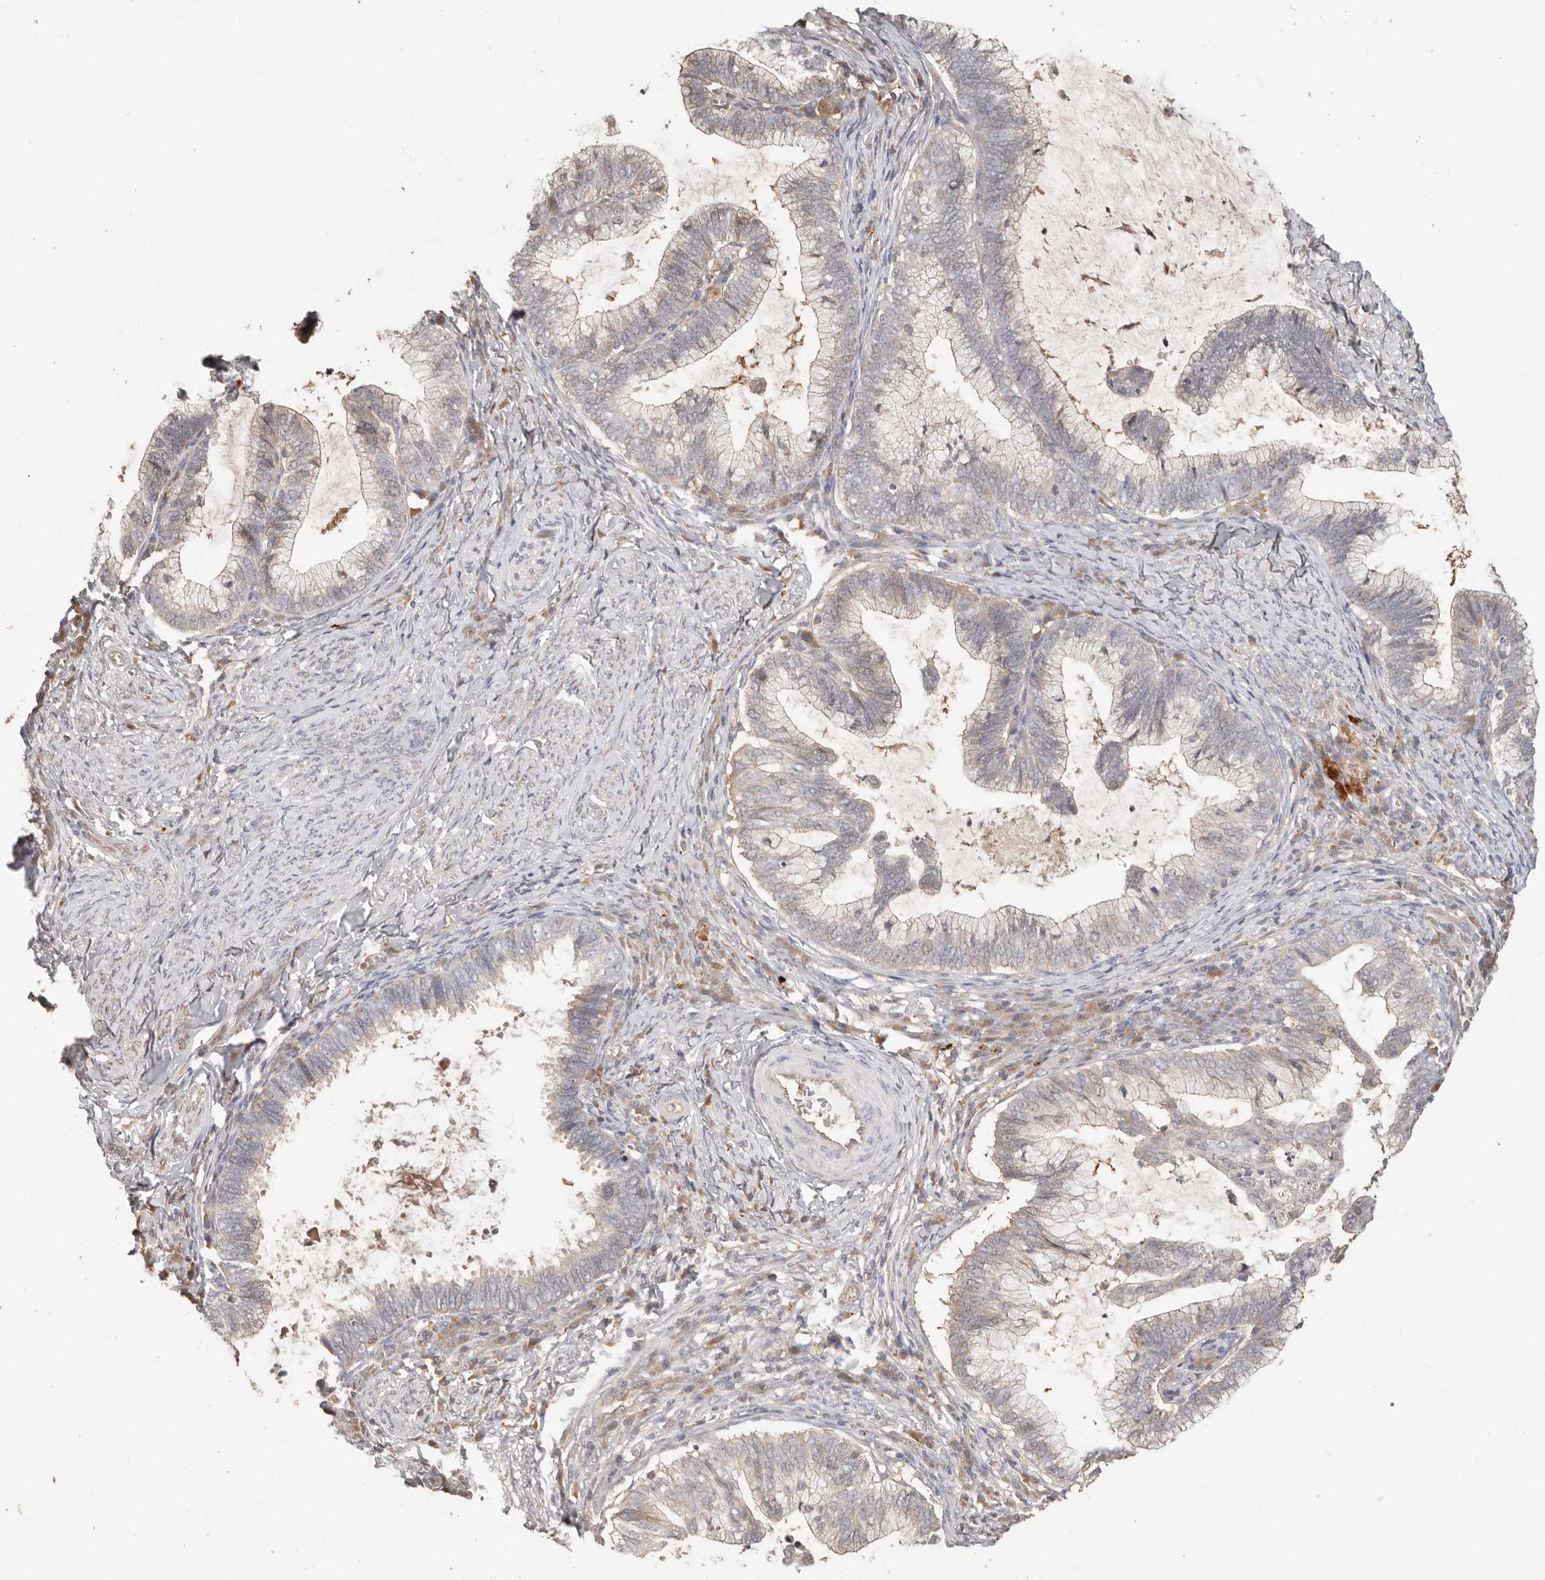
{"staining": {"intensity": "negative", "quantity": "none", "location": "none"}, "tissue": "cervical cancer", "cell_type": "Tumor cells", "image_type": "cancer", "snomed": [{"axis": "morphology", "description": "Adenocarcinoma, NOS"}, {"axis": "topography", "description": "Cervix"}], "caption": "Cervical cancer stained for a protein using immunohistochemistry (IHC) demonstrates no positivity tumor cells.", "gene": "MTFR2", "patient": {"sex": "female", "age": 36}}